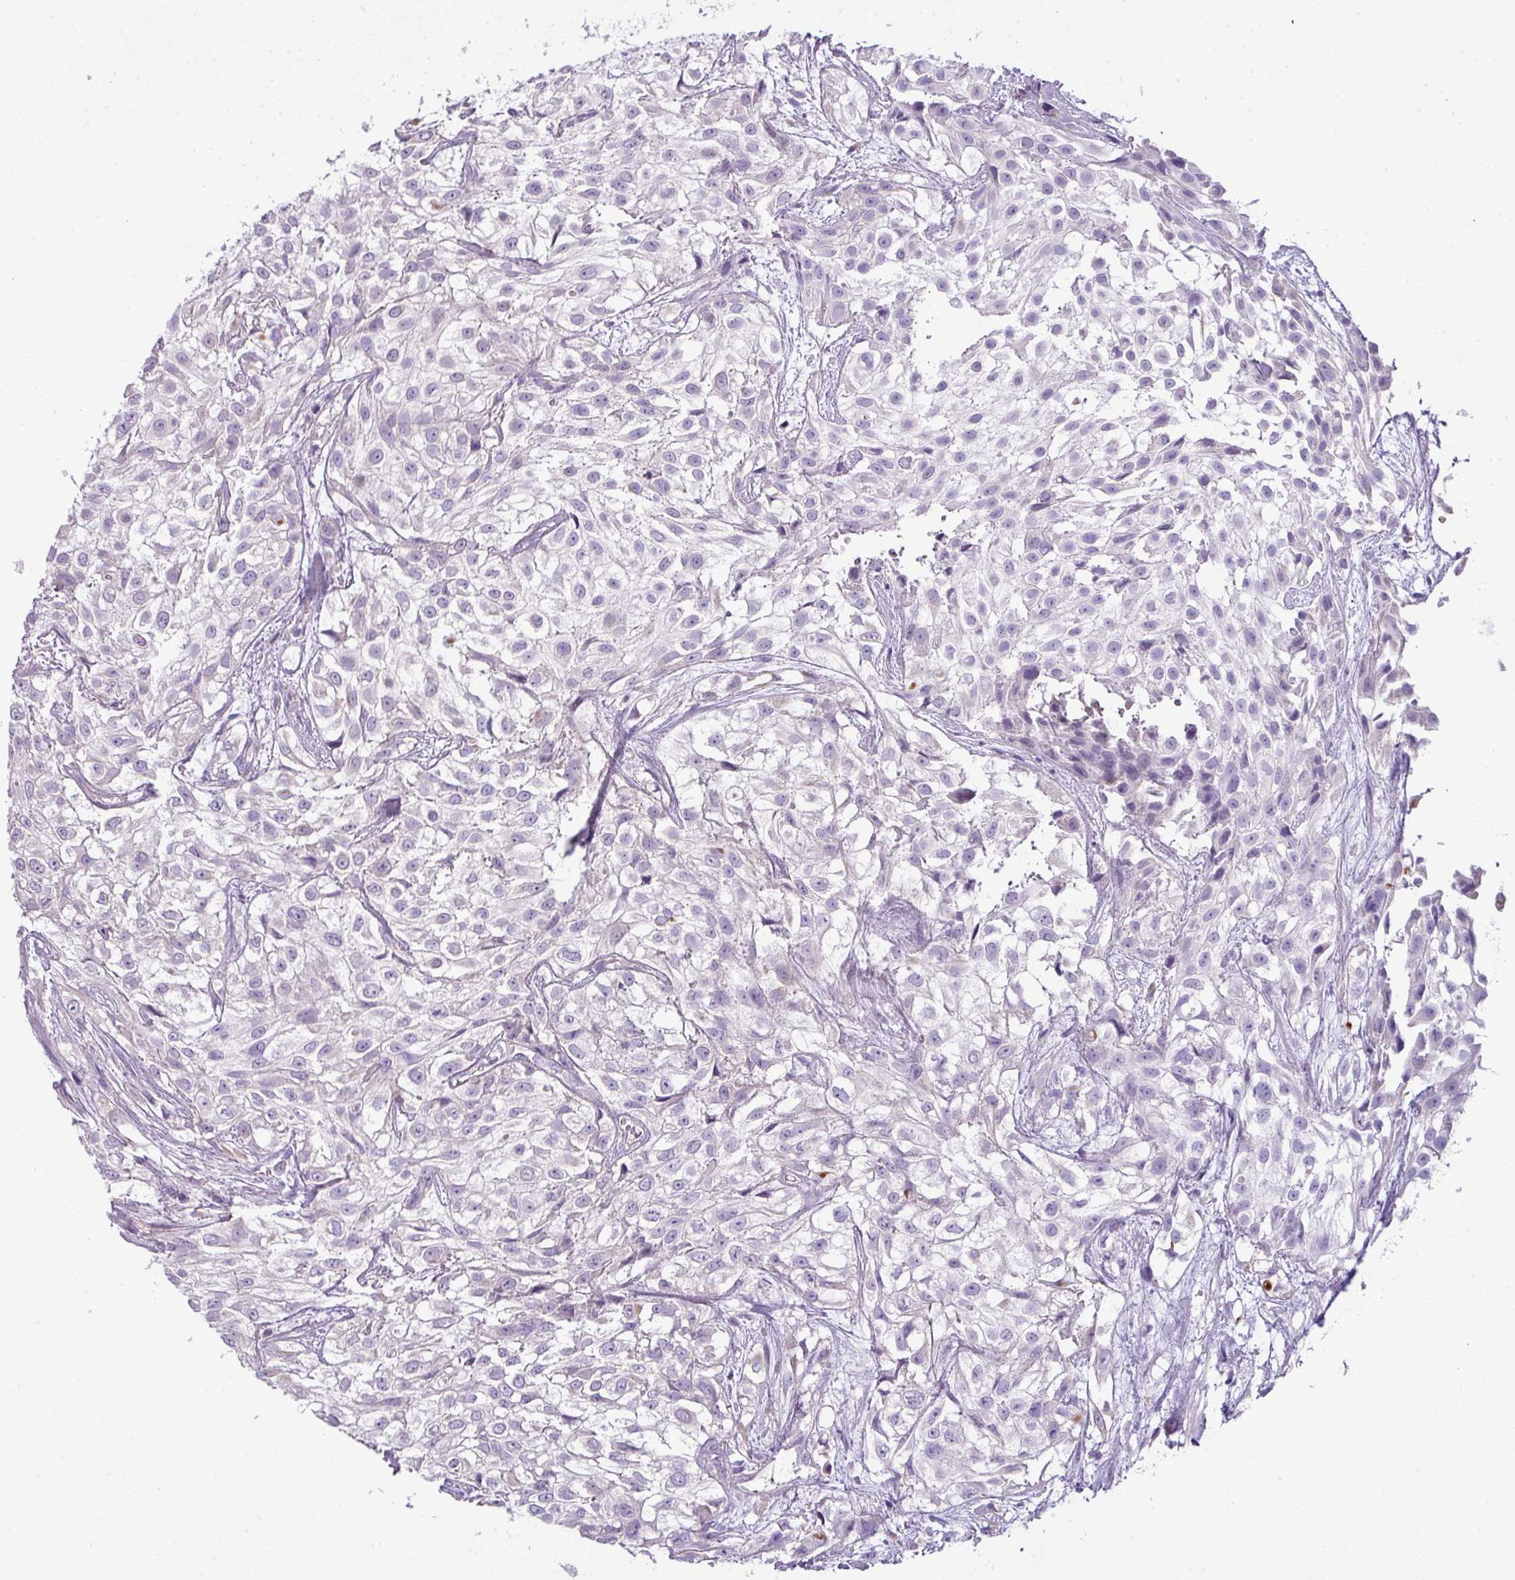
{"staining": {"intensity": "negative", "quantity": "none", "location": "none"}, "tissue": "urothelial cancer", "cell_type": "Tumor cells", "image_type": "cancer", "snomed": [{"axis": "morphology", "description": "Urothelial carcinoma, High grade"}, {"axis": "topography", "description": "Urinary bladder"}], "caption": "IHC of urothelial cancer reveals no positivity in tumor cells.", "gene": "ENSG00000273748", "patient": {"sex": "male", "age": 56}}